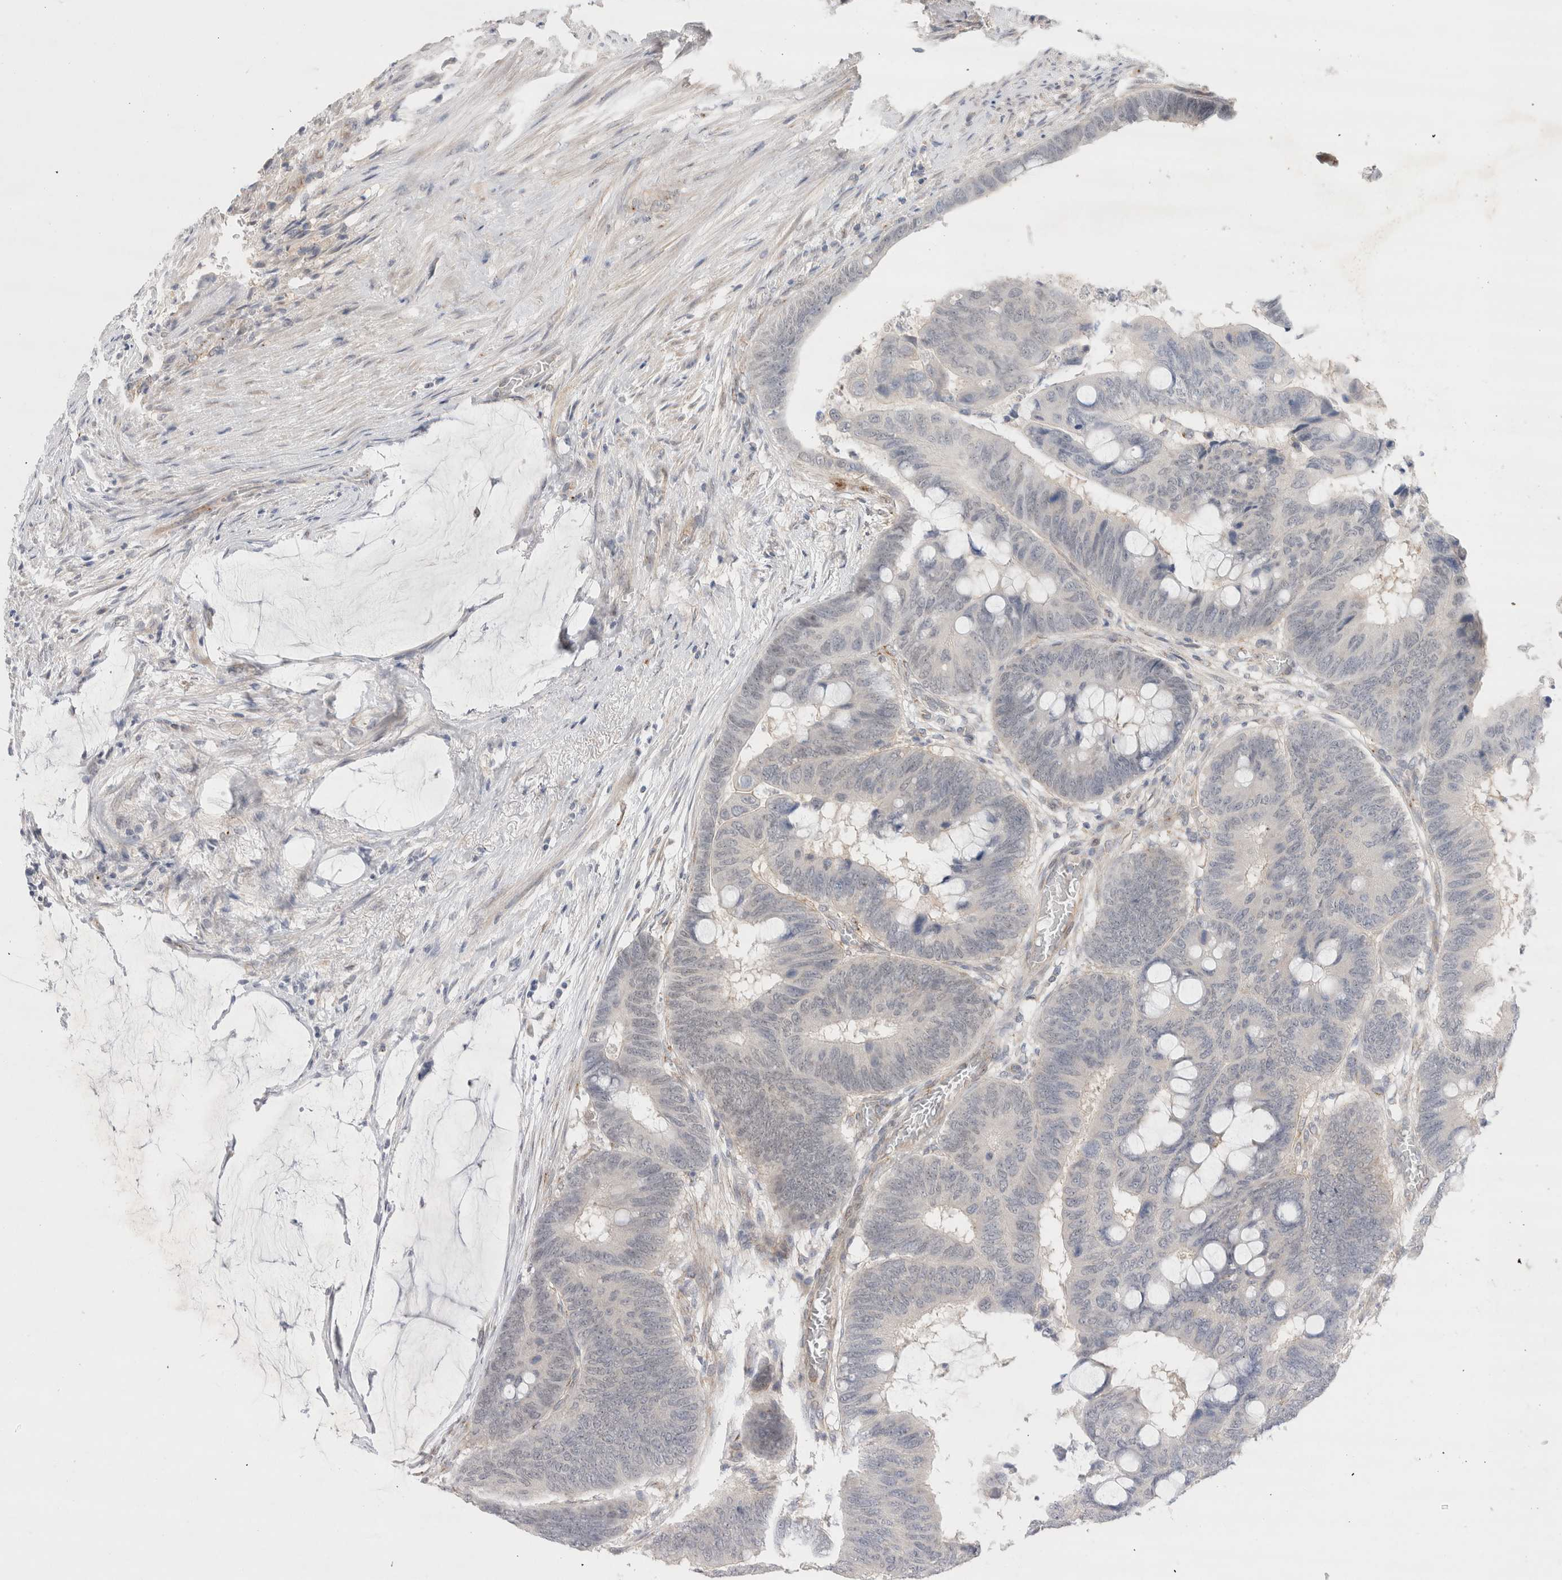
{"staining": {"intensity": "weak", "quantity": "<25%", "location": "nuclear"}, "tissue": "colorectal cancer", "cell_type": "Tumor cells", "image_type": "cancer", "snomed": [{"axis": "morphology", "description": "Normal tissue, NOS"}, {"axis": "morphology", "description": "Adenocarcinoma, NOS"}, {"axis": "topography", "description": "Rectum"}], "caption": "Colorectal cancer (adenocarcinoma) stained for a protein using immunohistochemistry demonstrates no expression tumor cells.", "gene": "BICD2", "patient": {"sex": "male", "age": 92}}